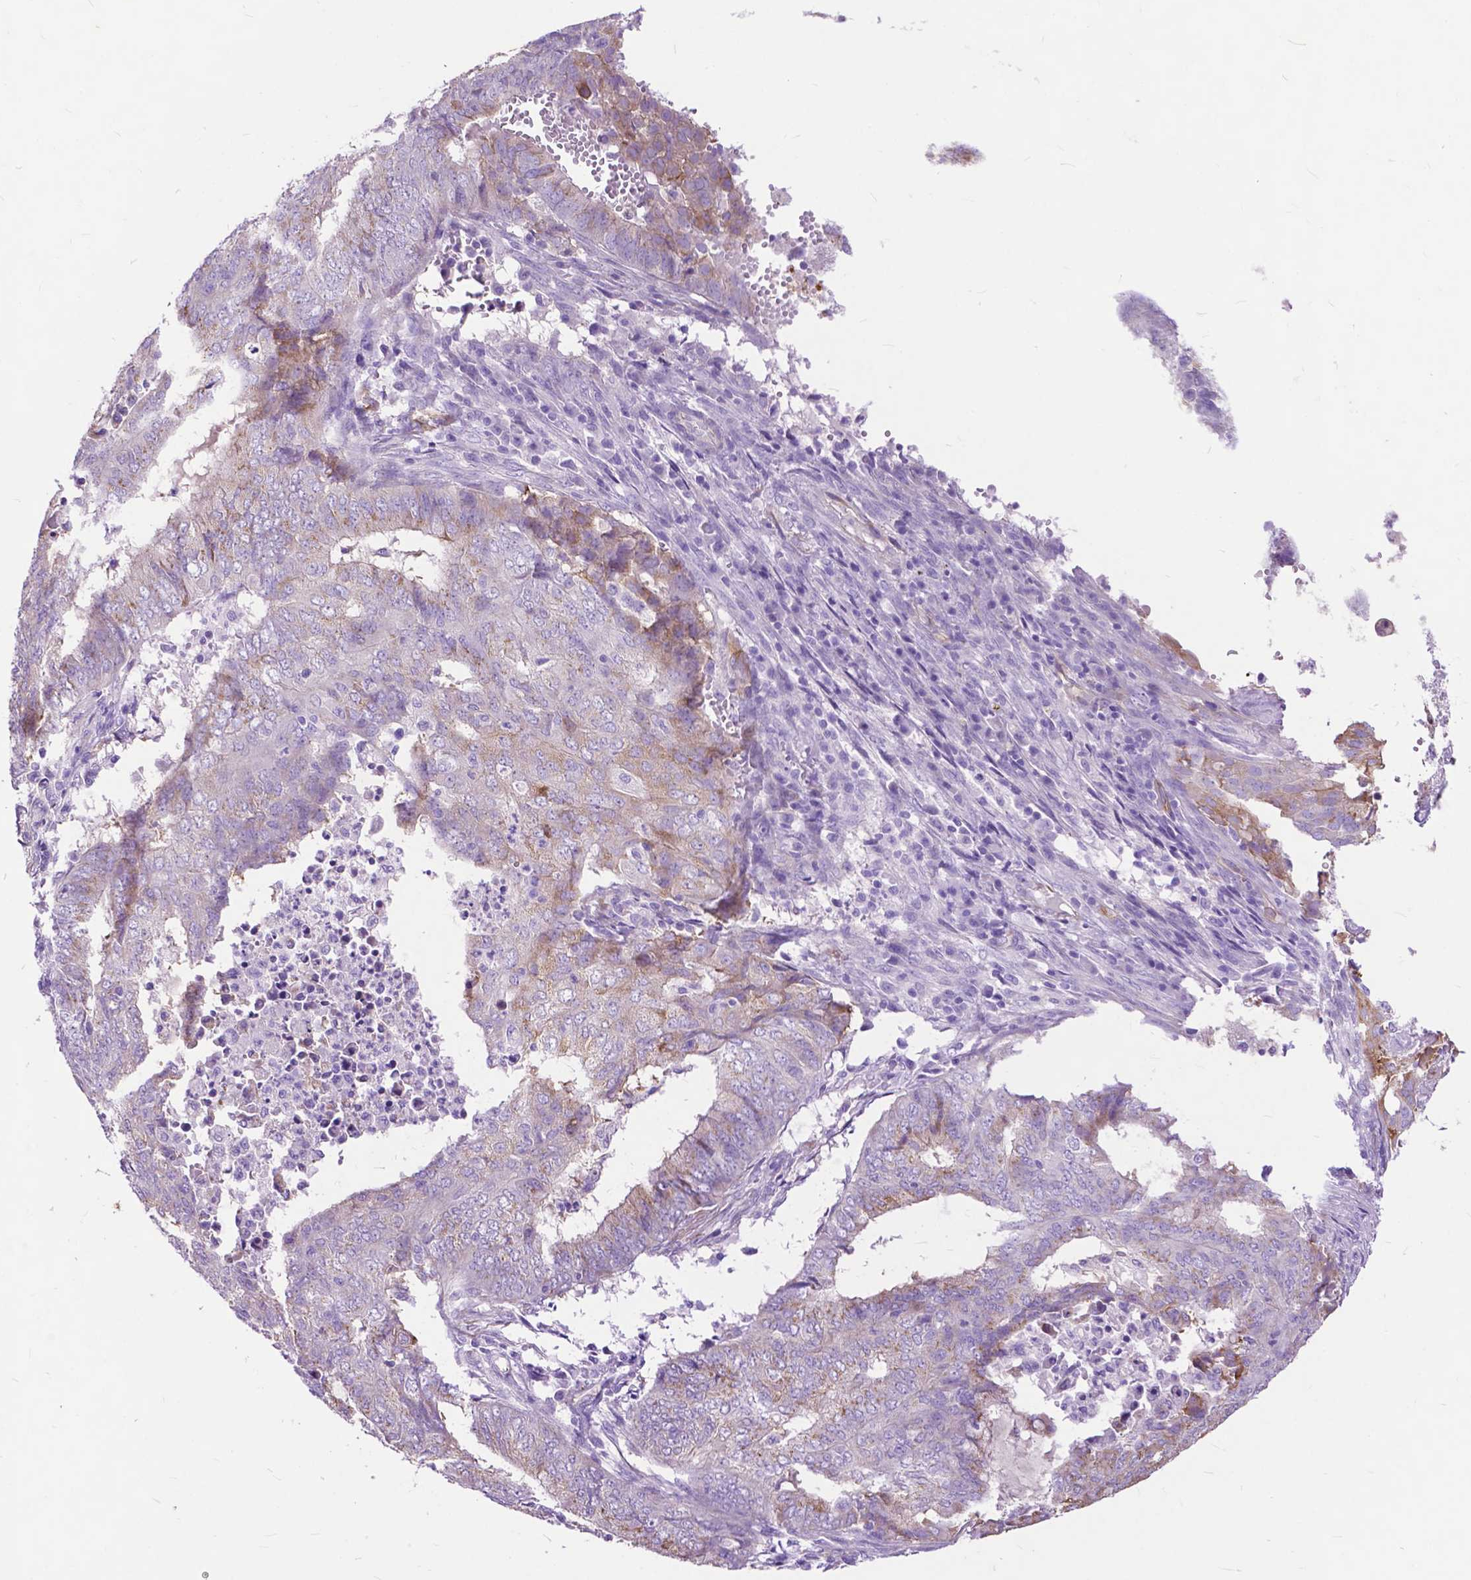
{"staining": {"intensity": "negative", "quantity": "none", "location": "none"}, "tissue": "endometrial cancer", "cell_type": "Tumor cells", "image_type": "cancer", "snomed": [{"axis": "morphology", "description": "Adenocarcinoma, NOS"}, {"axis": "topography", "description": "Endometrium"}], "caption": "There is no significant staining in tumor cells of endometrial cancer (adenocarcinoma).", "gene": "PCDHA12", "patient": {"sex": "female", "age": 62}}